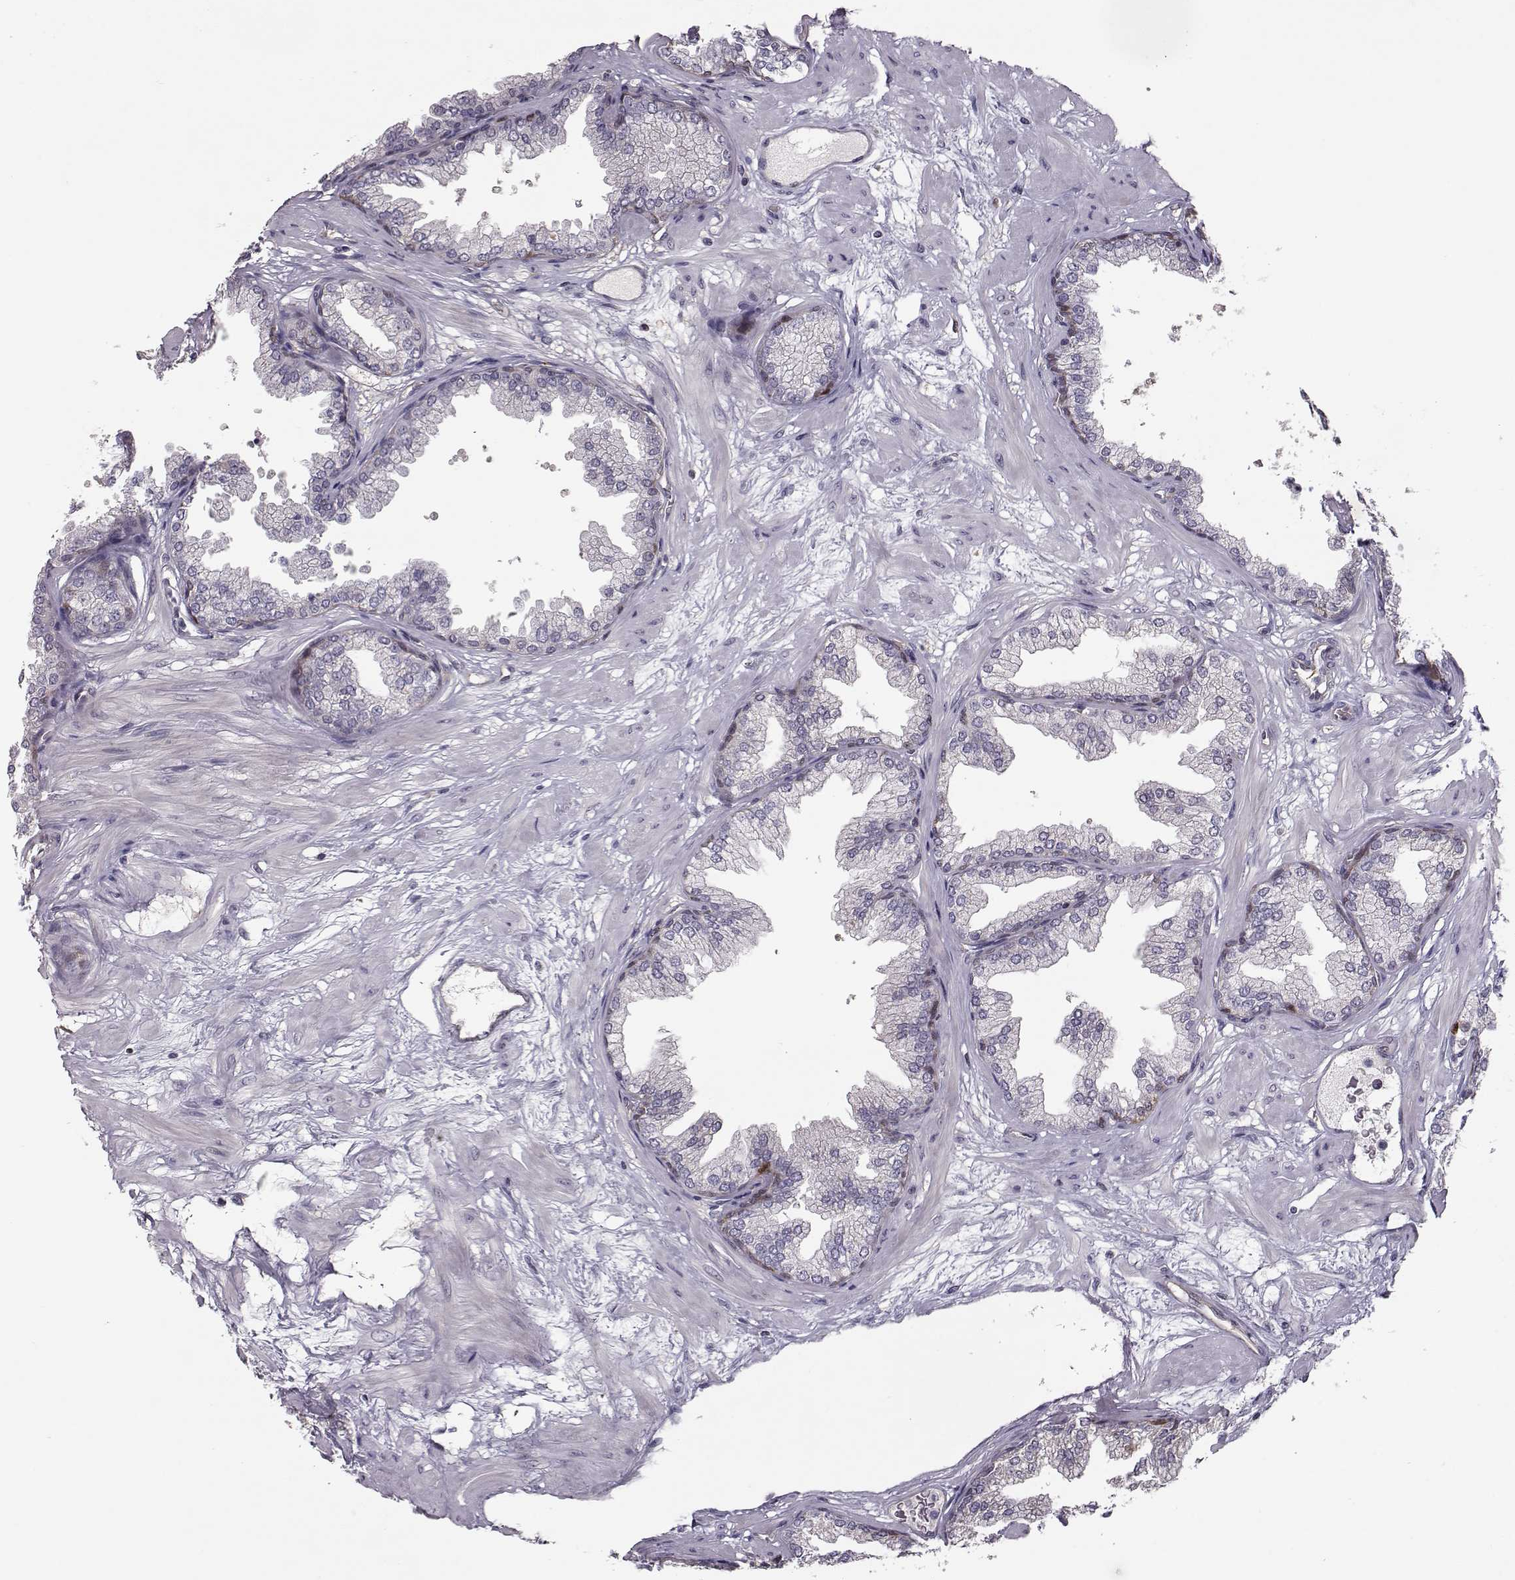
{"staining": {"intensity": "negative", "quantity": "none", "location": "none"}, "tissue": "prostate", "cell_type": "Glandular cells", "image_type": "normal", "snomed": [{"axis": "morphology", "description": "Normal tissue, NOS"}, {"axis": "topography", "description": "Prostate"}], "caption": "IHC photomicrograph of normal prostate: prostate stained with DAB shows no significant protein positivity in glandular cells.", "gene": "RANBP1", "patient": {"sex": "male", "age": 37}}